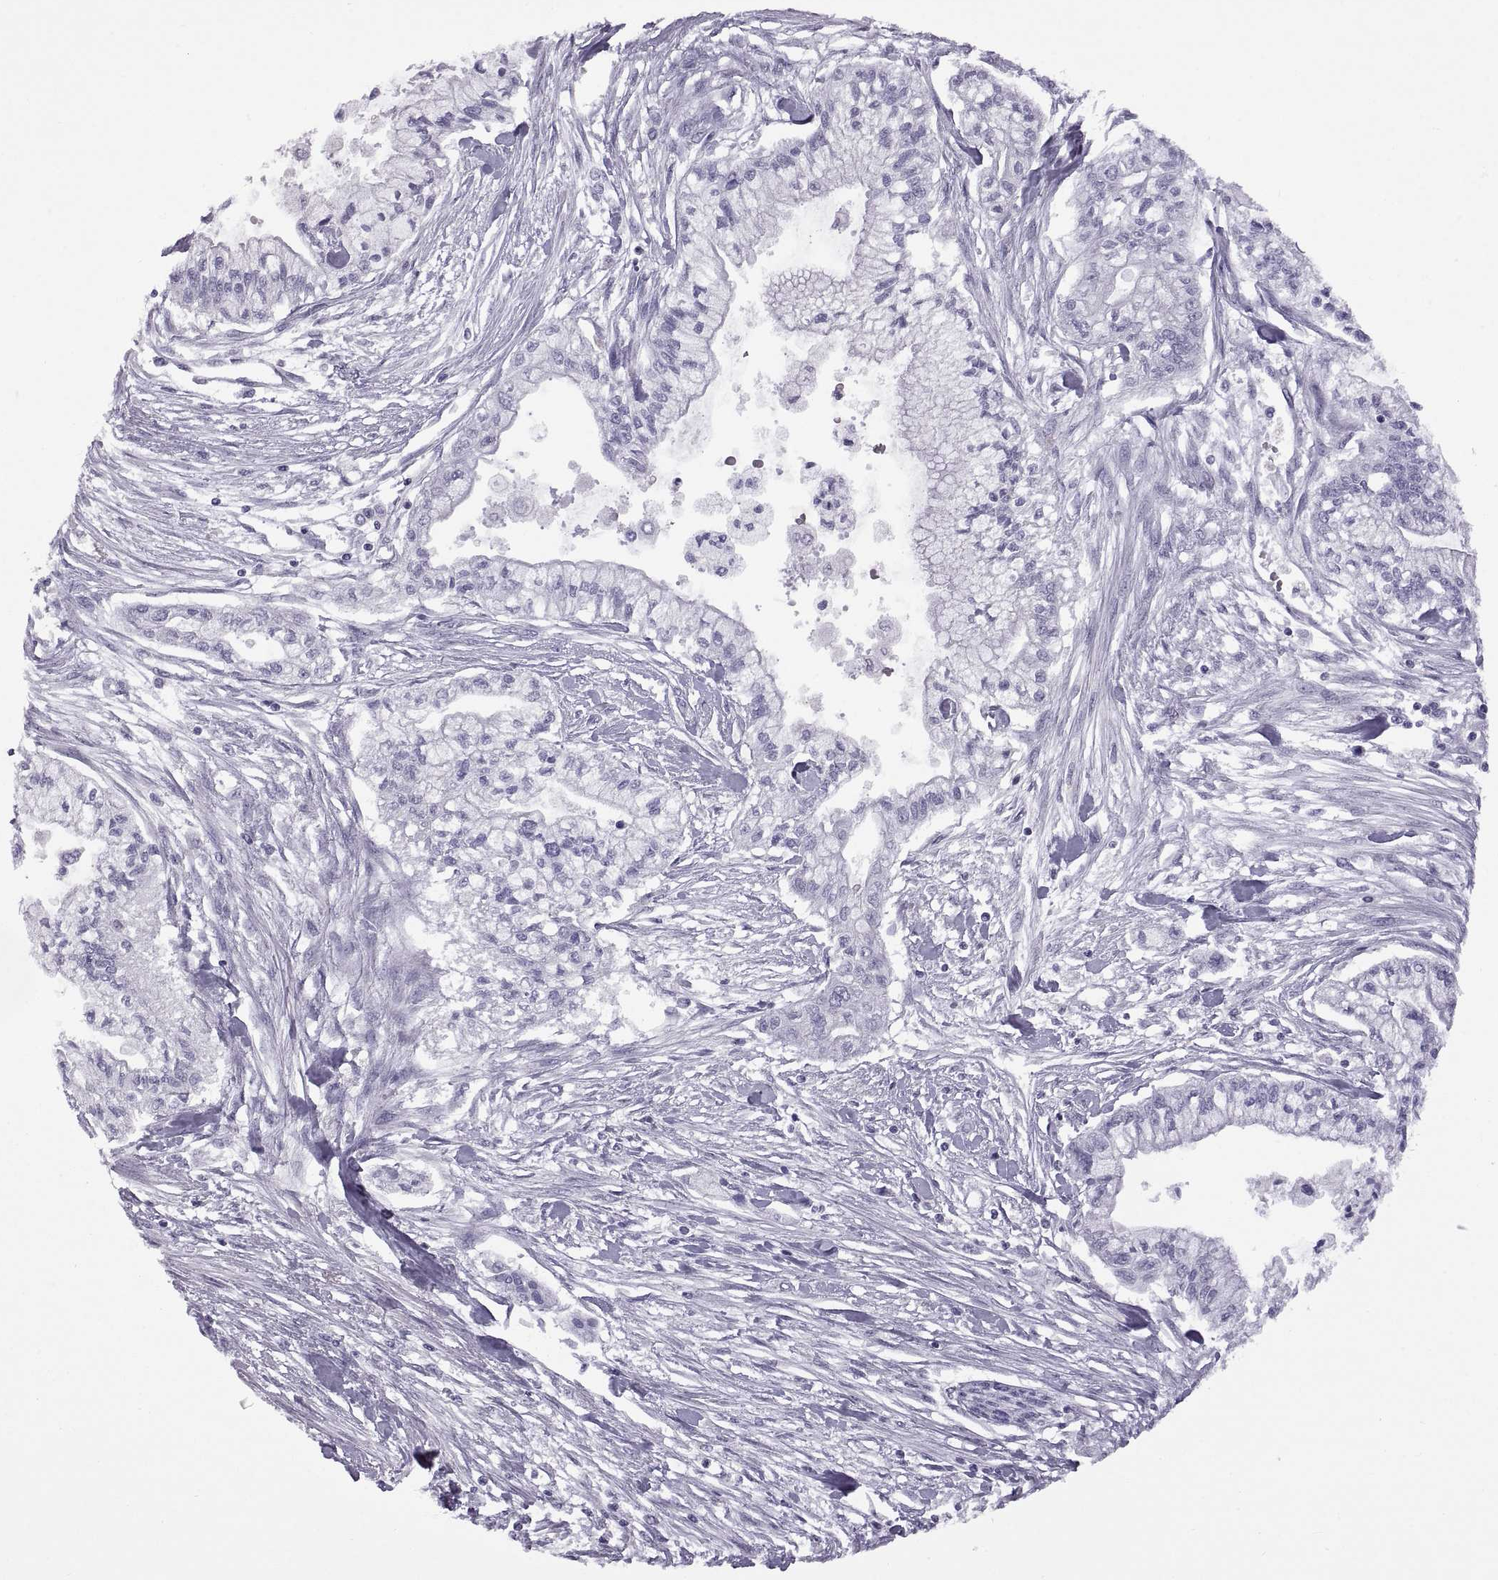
{"staining": {"intensity": "negative", "quantity": "none", "location": "none"}, "tissue": "pancreatic cancer", "cell_type": "Tumor cells", "image_type": "cancer", "snomed": [{"axis": "morphology", "description": "Adenocarcinoma, NOS"}, {"axis": "topography", "description": "Pancreas"}], "caption": "This is an IHC histopathology image of pancreatic adenocarcinoma. There is no positivity in tumor cells.", "gene": "RDM1", "patient": {"sex": "male", "age": 54}}